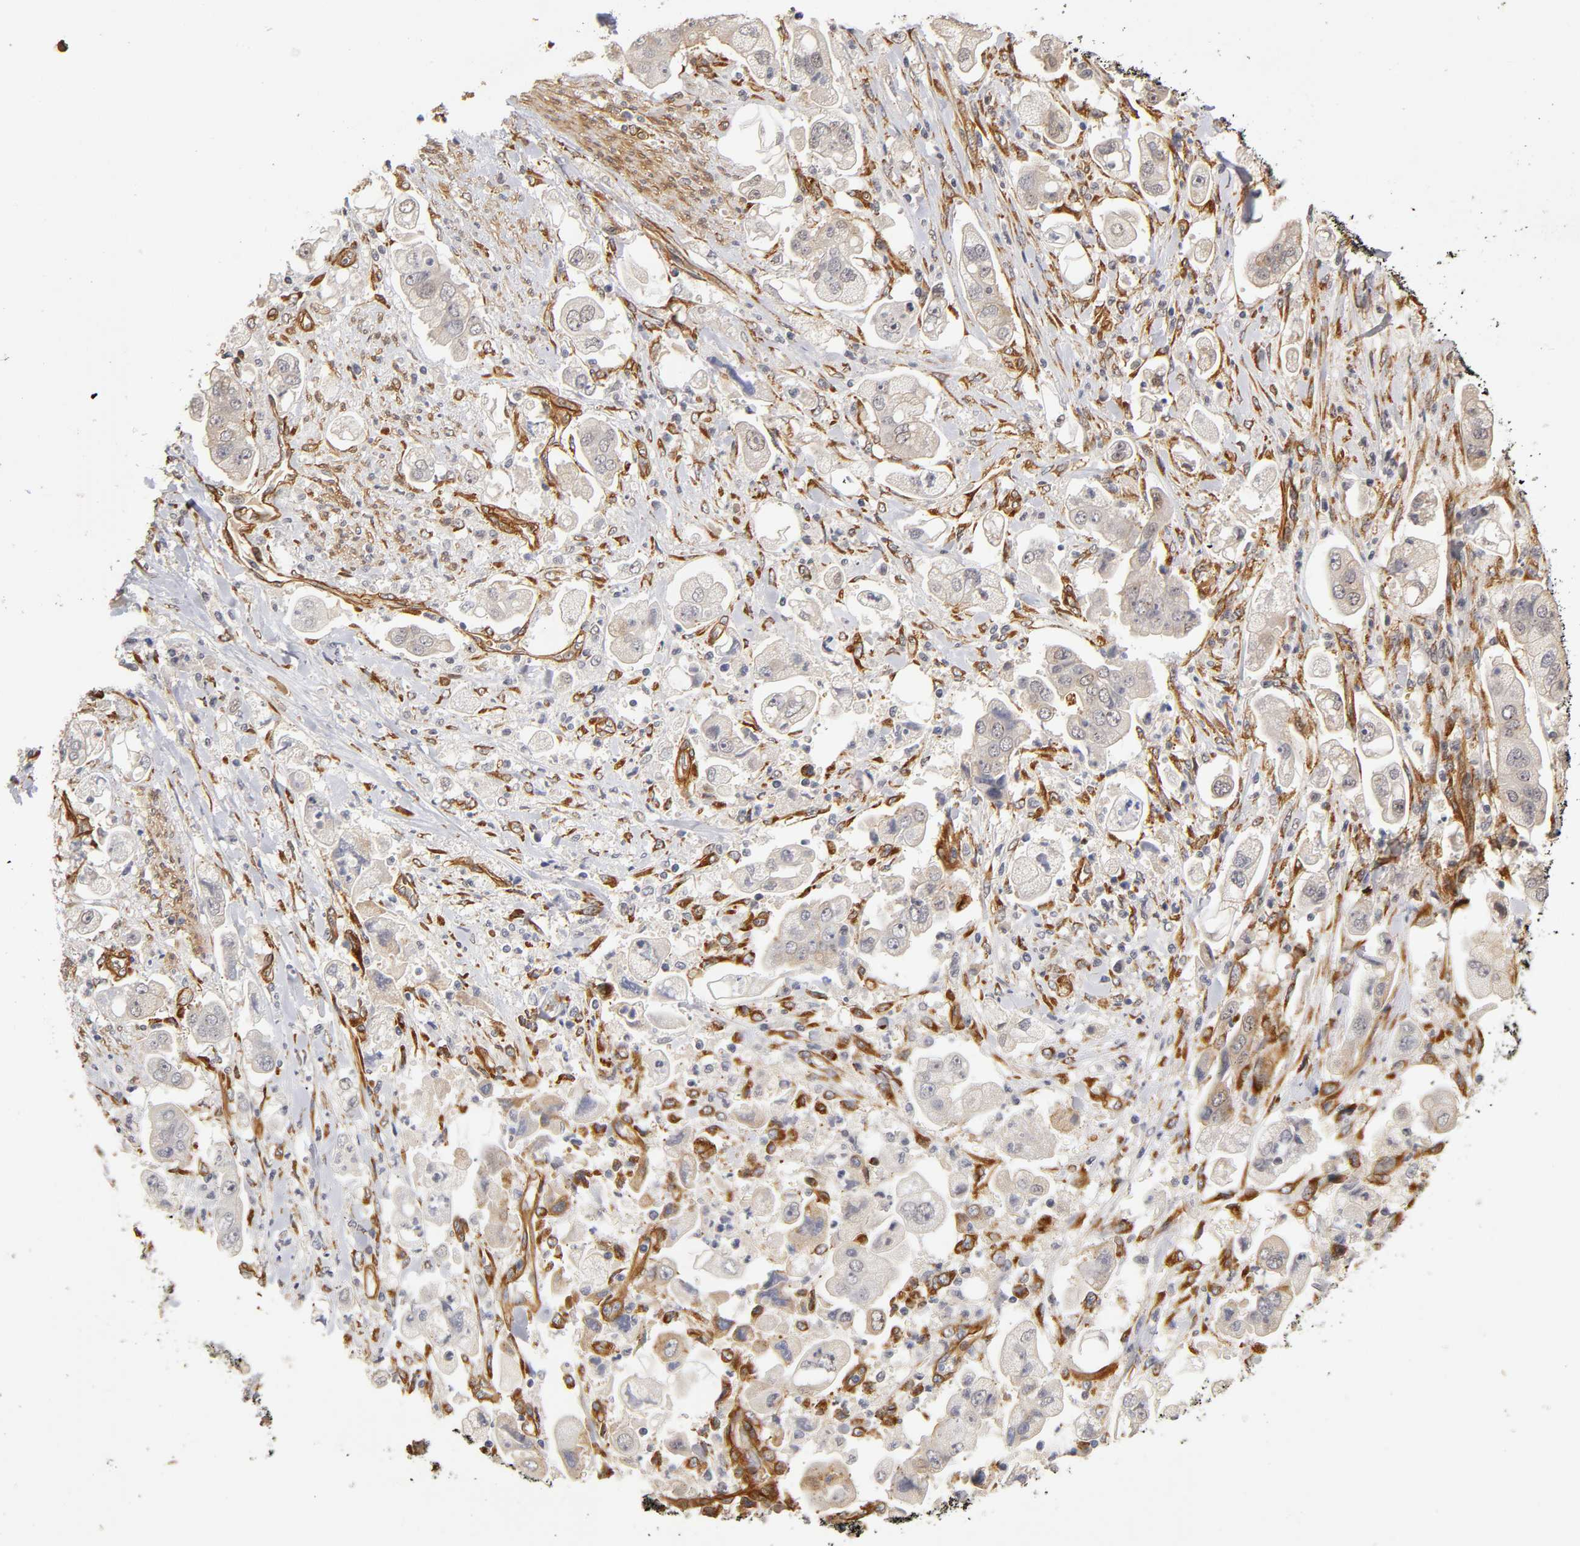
{"staining": {"intensity": "negative", "quantity": "none", "location": "none"}, "tissue": "stomach cancer", "cell_type": "Tumor cells", "image_type": "cancer", "snomed": [{"axis": "morphology", "description": "Adenocarcinoma, NOS"}, {"axis": "topography", "description": "Stomach"}], "caption": "IHC image of neoplastic tissue: human stomach cancer stained with DAB shows no significant protein positivity in tumor cells. (DAB immunohistochemistry (IHC) visualized using brightfield microscopy, high magnification).", "gene": "LAMB1", "patient": {"sex": "male", "age": 62}}